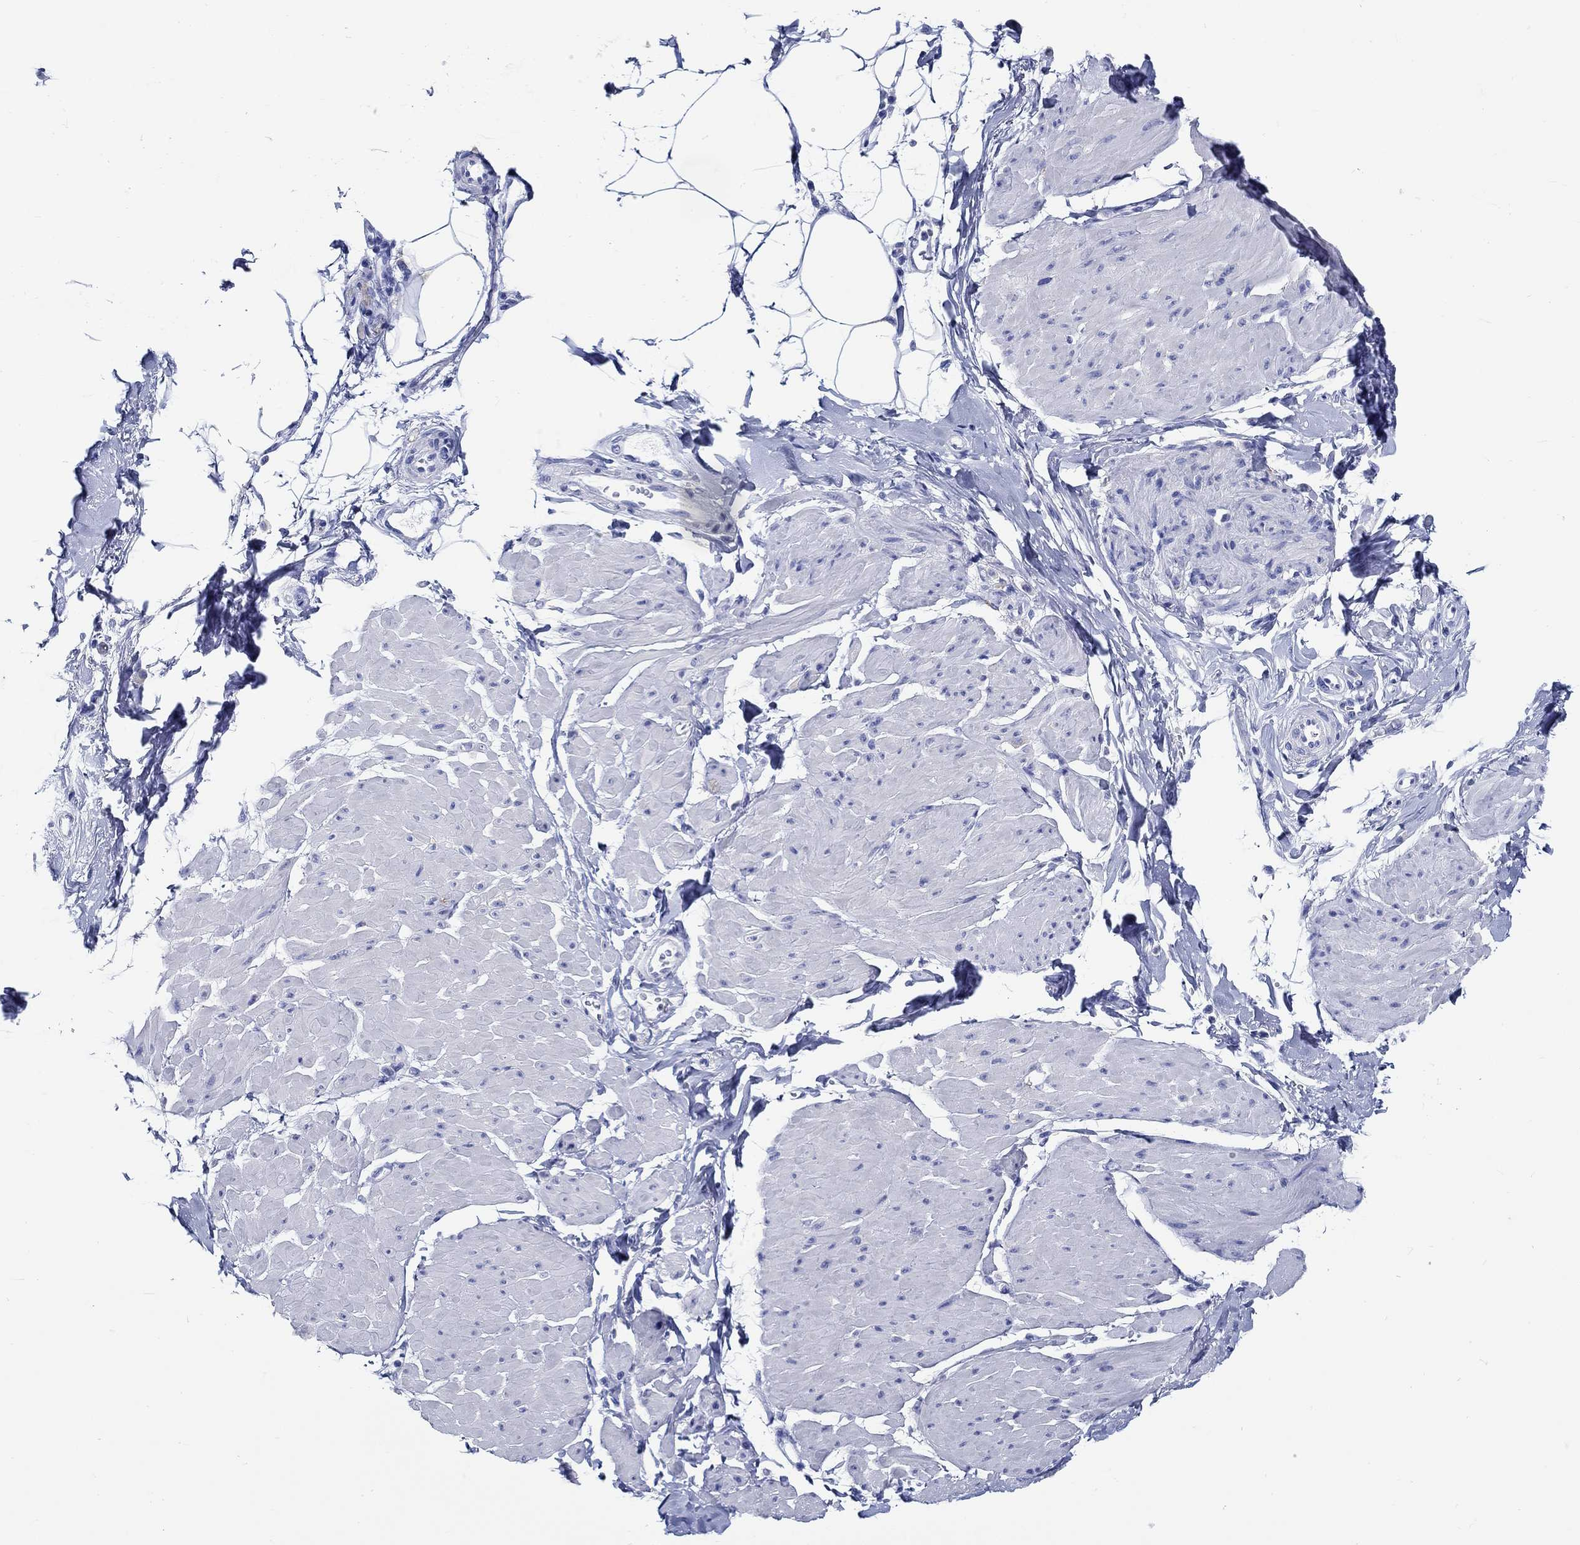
{"staining": {"intensity": "negative", "quantity": "none", "location": "none"}, "tissue": "smooth muscle", "cell_type": "Smooth muscle cells", "image_type": "normal", "snomed": [{"axis": "morphology", "description": "Normal tissue, NOS"}, {"axis": "topography", "description": "Adipose tissue"}, {"axis": "topography", "description": "Smooth muscle"}, {"axis": "topography", "description": "Peripheral nerve tissue"}], "caption": "There is no significant positivity in smooth muscle cells of smooth muscle. (Immunohistochemistry (ihc), brightfield microscopy, high magnification).", "gene": "FBXO2", "patient": {"sex": "male", "age": 83}}